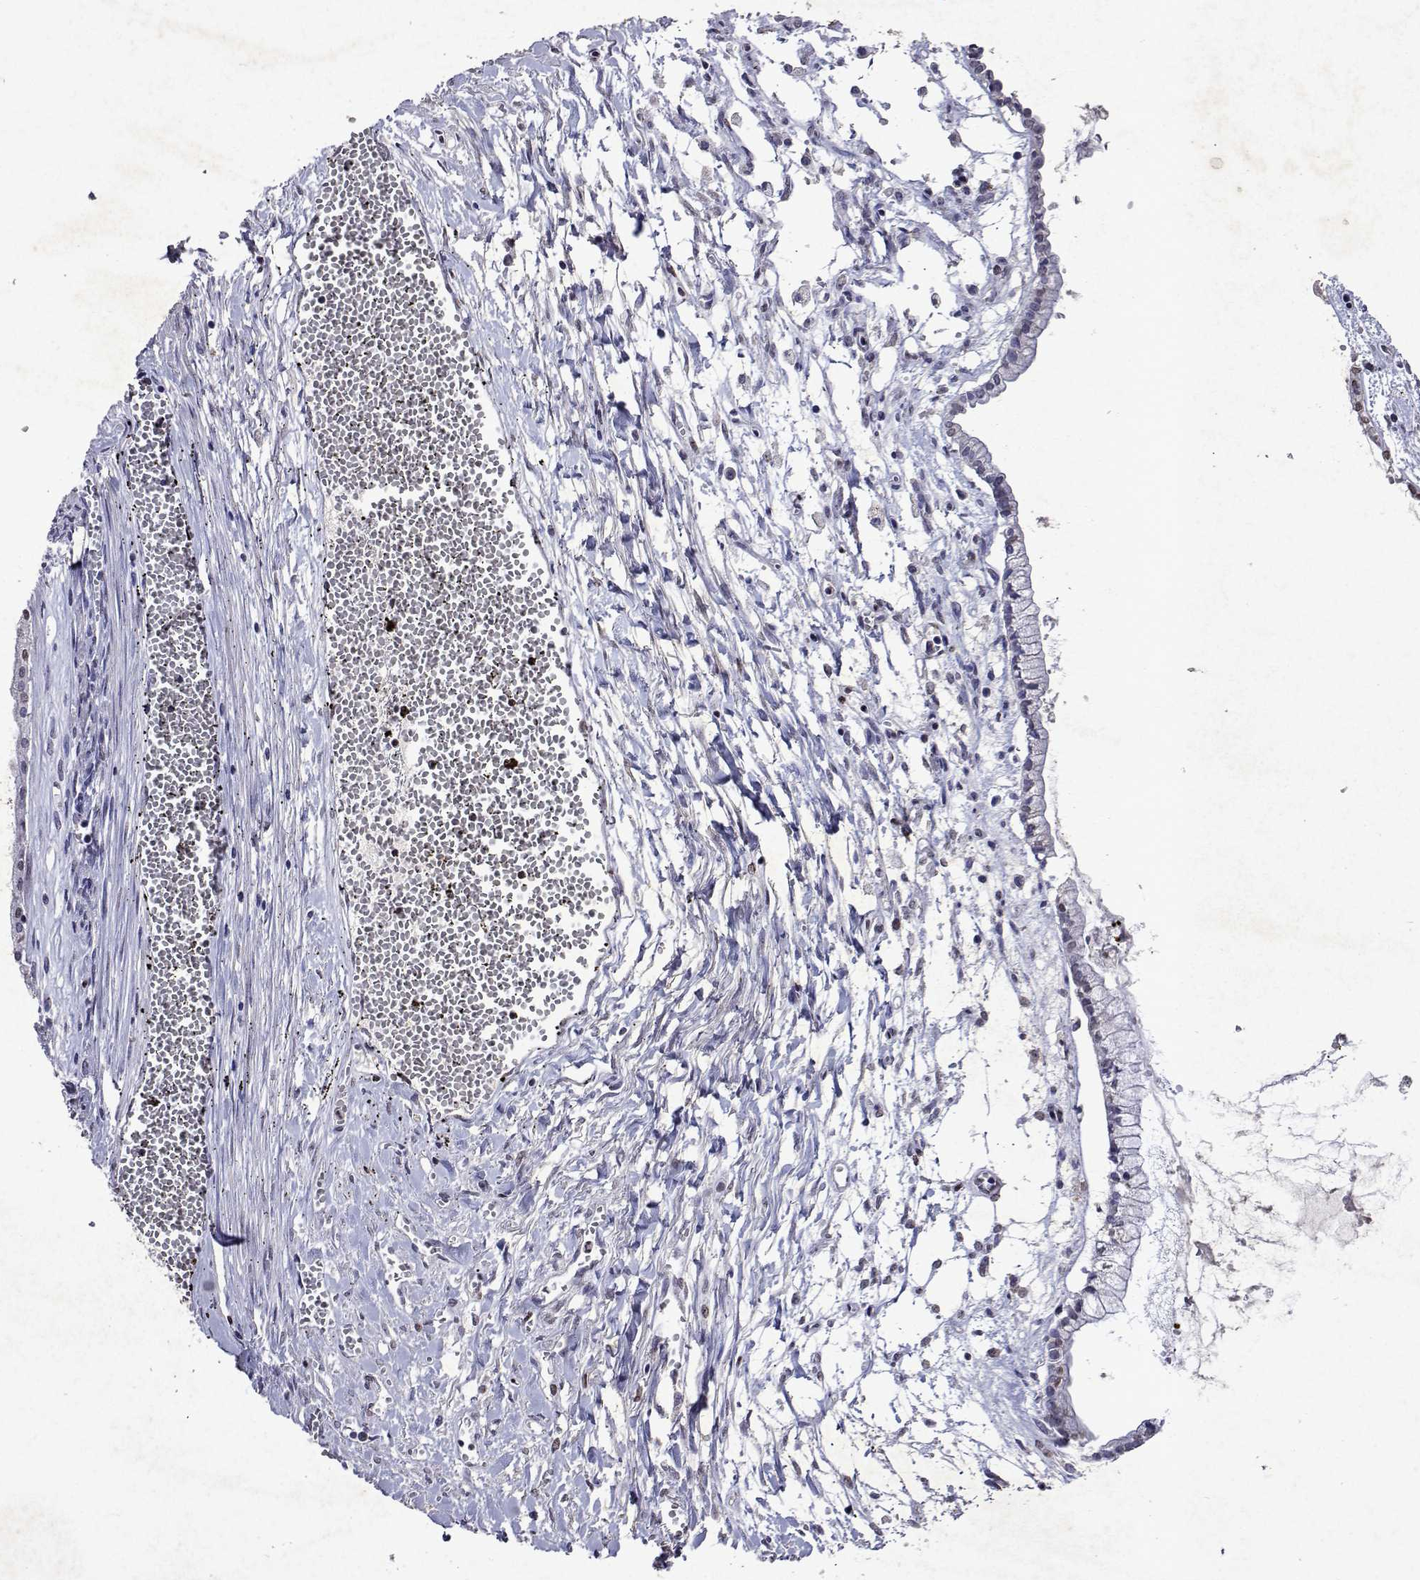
{"staining": {"intensity": "negative", "quantity": "none", "location": "none"}, "tissue": "ovarian cancer", "cell_type": "Tumor cells", "image_type": "cancer", "snomed": [{"axis": "morphology", "description": "Cystadenocarcinoma, mucinous, NOS"}, {"axis": "topography", "description": "Ovary"}], "caption": "A histopathology image of human ovarian cancer is negative for staining in tumor cells.", "gene": "DUSP28", "patient": {"sex": "female", "age": 67}}